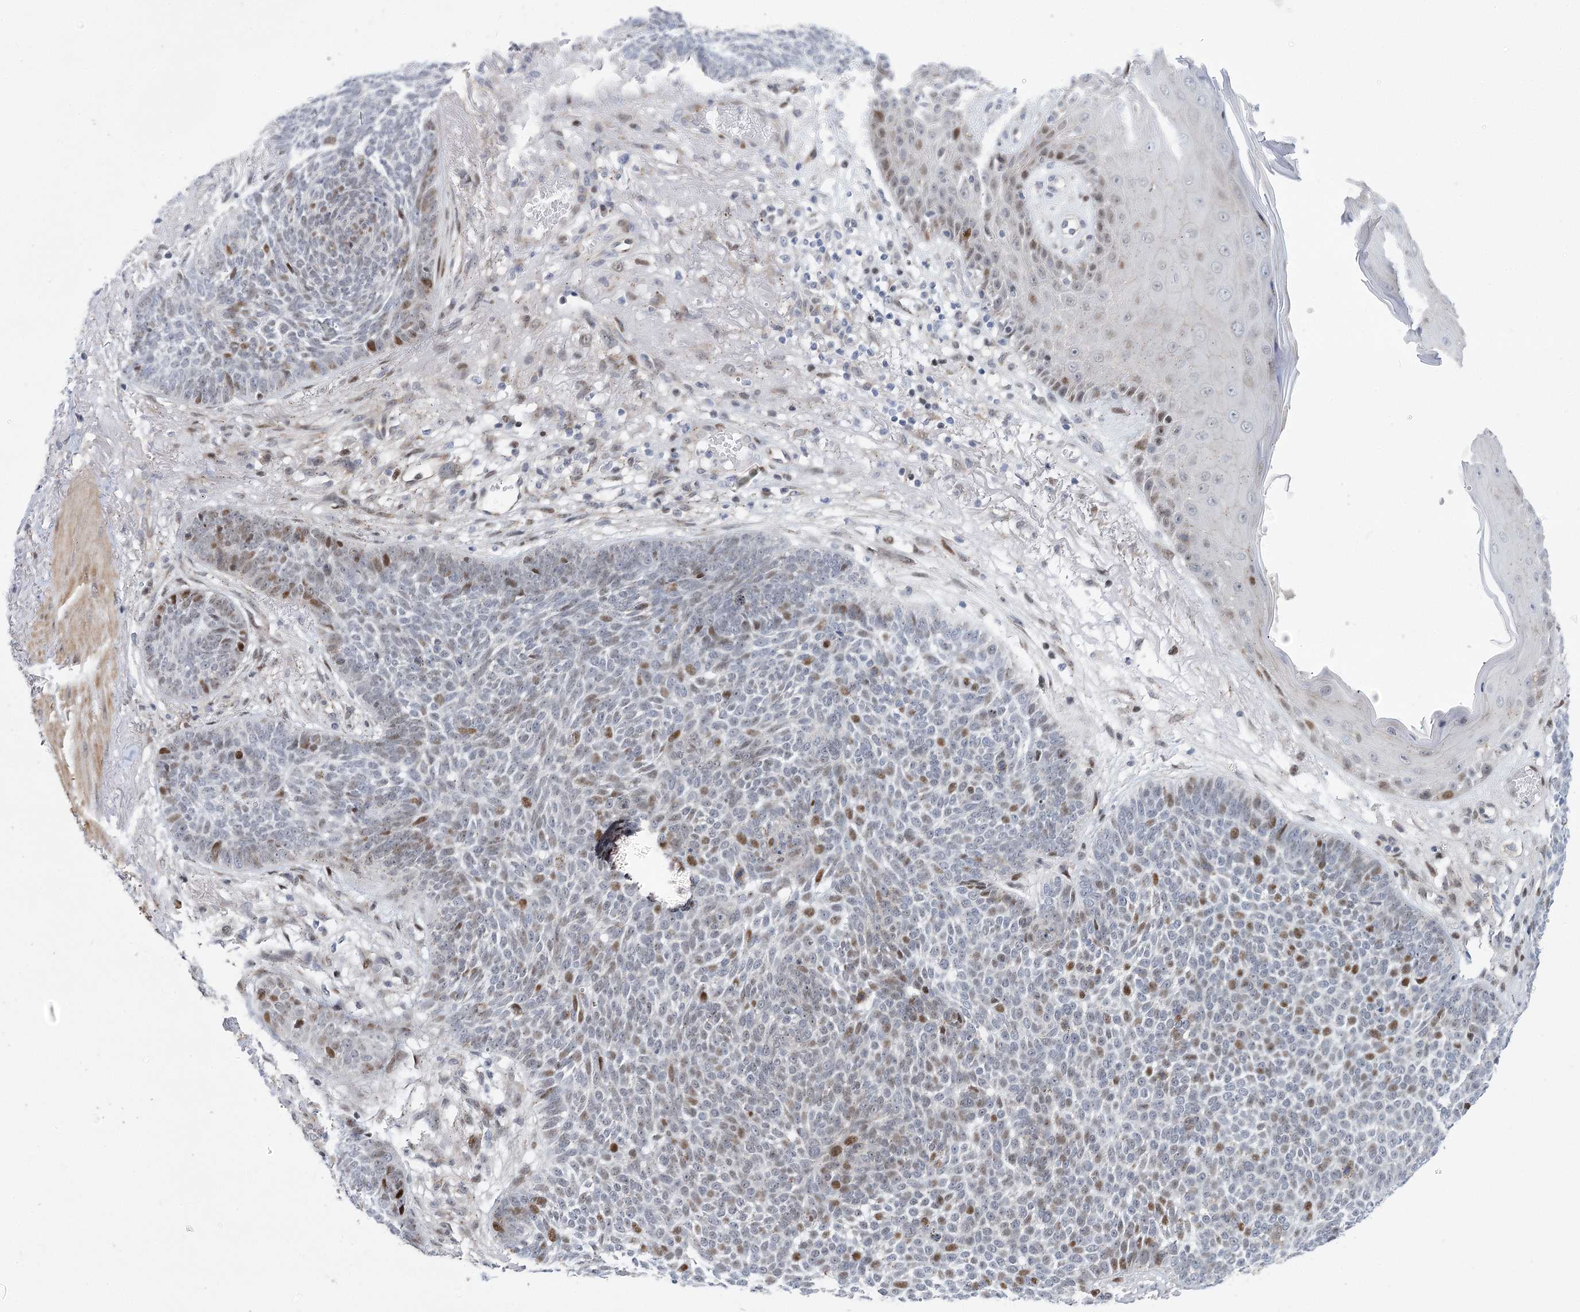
{"staining": {"intensity": "moderate", "quantity": "<25%", "location": "nuclear"}, "tissue": "skin cancer", "cell_type": "Tumor cells", "image_type": "cancer", "snomed": [{"axis": "morphology", "description": "Normal tissue, NOS"}, {"axis": "morphology", "description": "Basal cell carcinoma"}, {"axis": "topography", "description": "Skin"}], "caption": "Moderate nuclear protein positivity is present in approximately <25% of tumor cells in skin cancer.", "gene": "CAMTA1", "patient": {"sex": "male", "age": 64}}